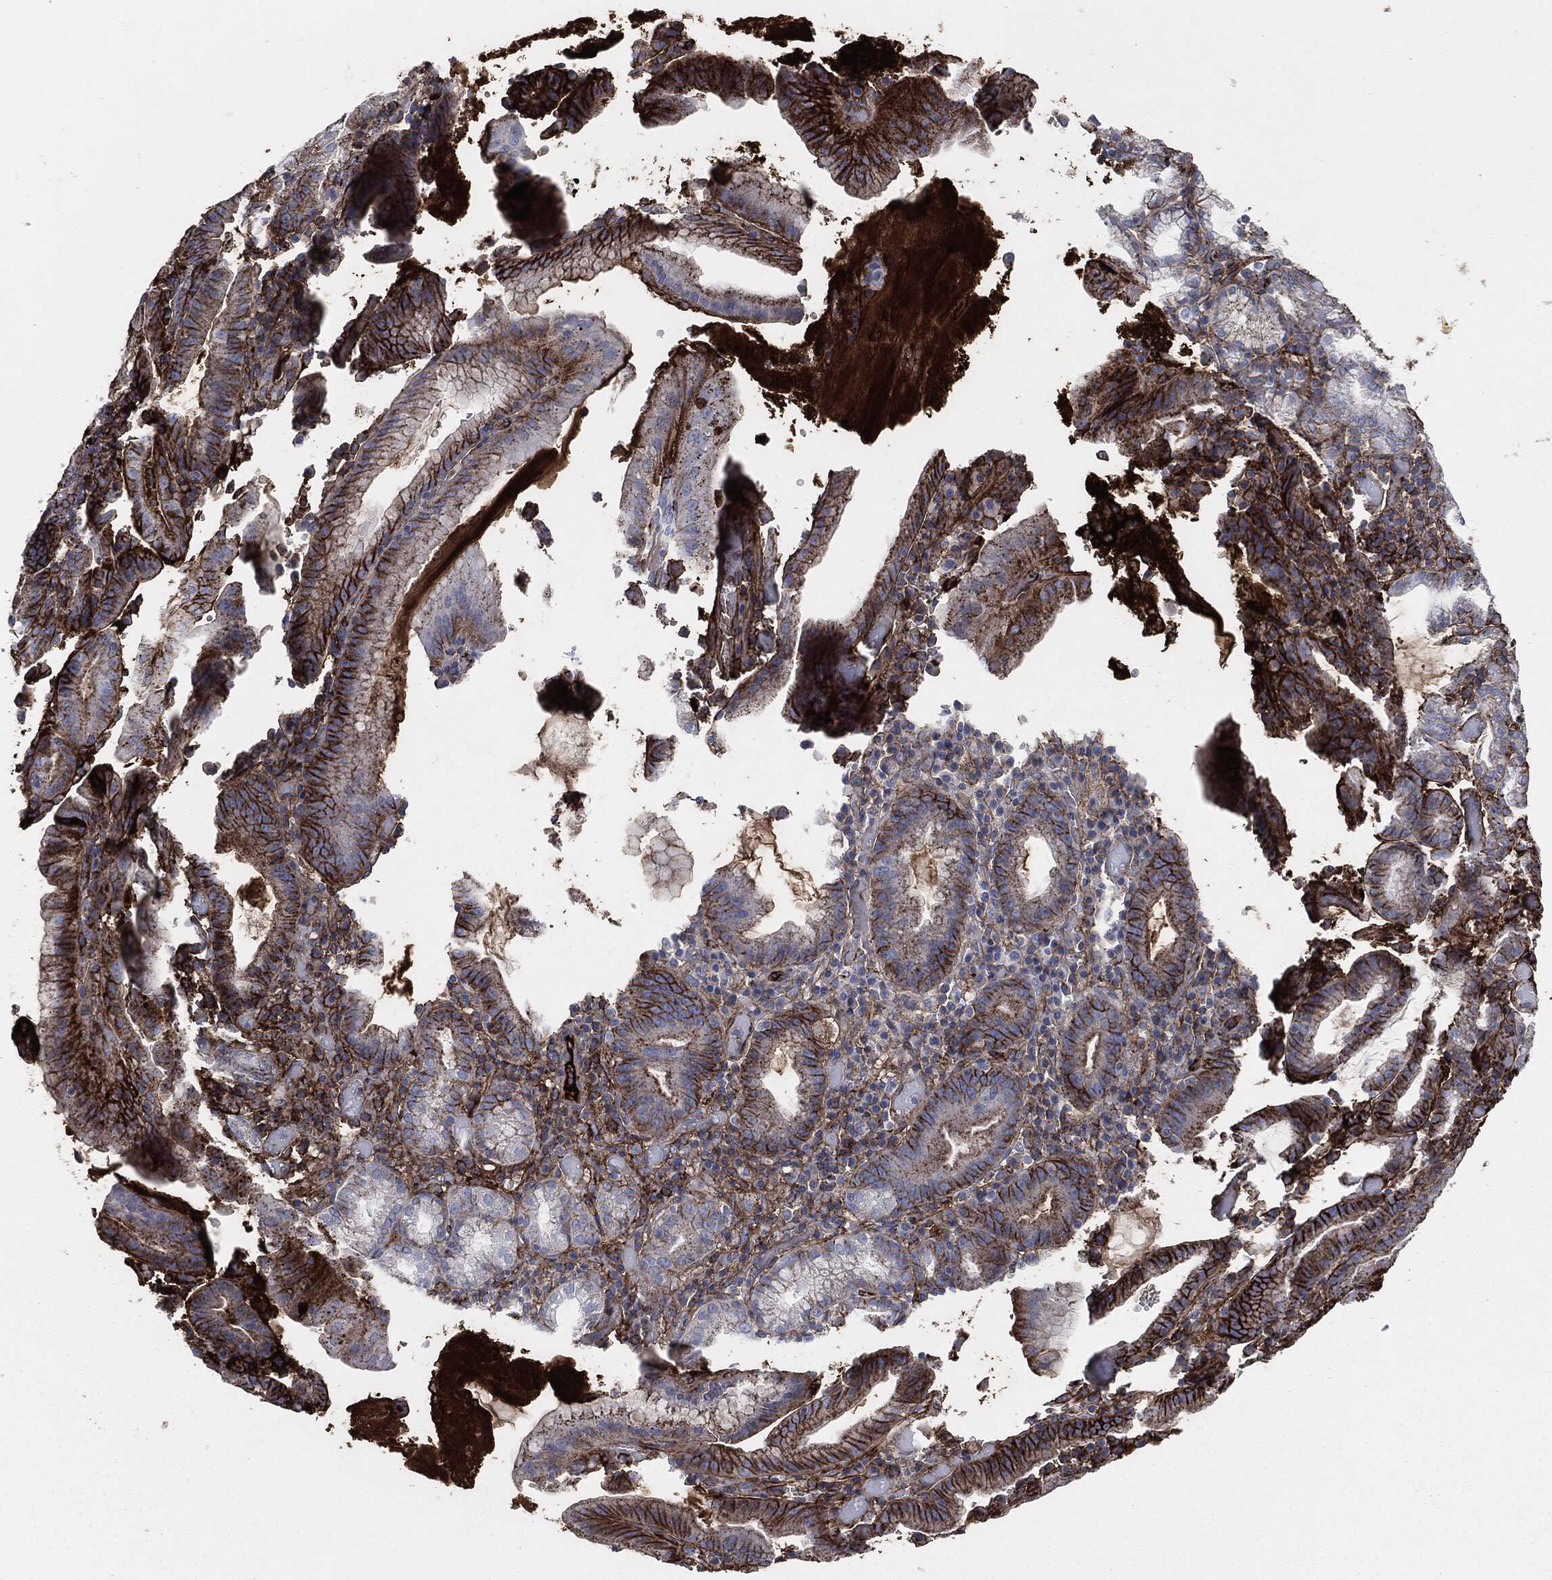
{"staining": {"intensity": "strong", "quantity": "25%-75%", "location": "cytoplasmic/membranous"}, "tissue": "stomach cancer", "cell_type": "Tumor cells", "image_type": "cancer", "snomed": [{"axis": "morphology", "description": "Adenocarcinoma, NOS"}, {"axis": "topography", "description": "Stomach"}], "caption": "A high amount of strong cytoplasmic/membranous positivity is identified in approximately 25%-75% of tumor cells in stomach cancer (adenocarcinoma) tissue.", "gene": "APOB", "patient": {"sex": "male", "age": 79}}